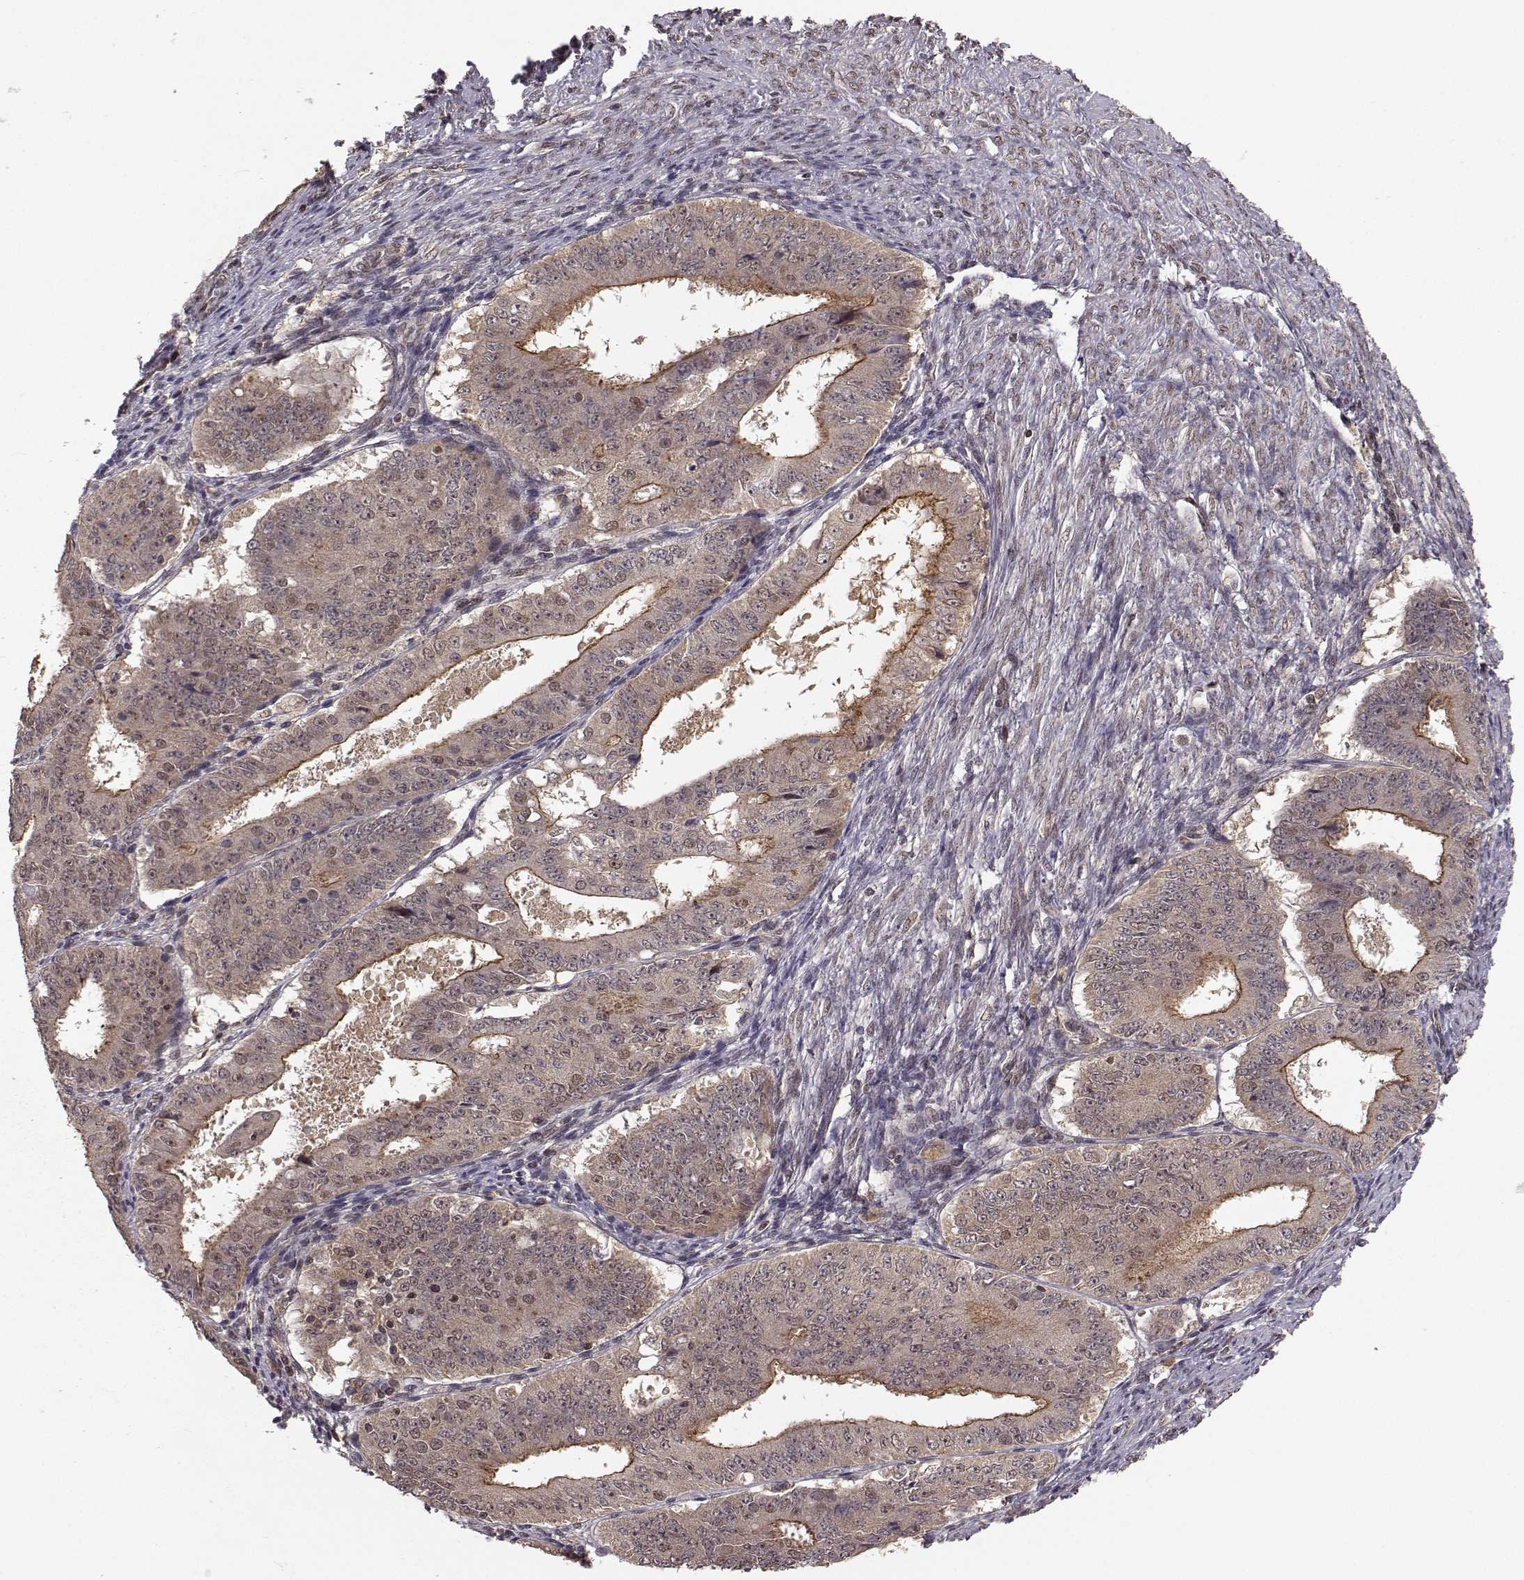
{"staining": {"intensity": "moderate", "quantity": "25%-75%", "location": "cytoplasmic/membranous"}, "tissue": "ovarian cancer", "cell_type": "Tumor cells", "image_type": "cancer", "snomed": [{"axis": "morphology", "description": "Carcinoma, endometroid"}, {"axis": "topography", "description": "Ovary"}], "caption": "Immunohistochemistry (IHC) staining of ovarian endometroid carcinoma, which displays medium levels of moderate cytoplasmic/membranous positivity in about 25%-75% of tumor cells indicating moderate cytoplasmic/membranous protein expression. The staining was performed using DAB (brown) for protein detection and nuclei were counterstained in hematoxylin (blue).", "gene": "PLEKHG3", "patient": {"sex": "female", "age": 42}}